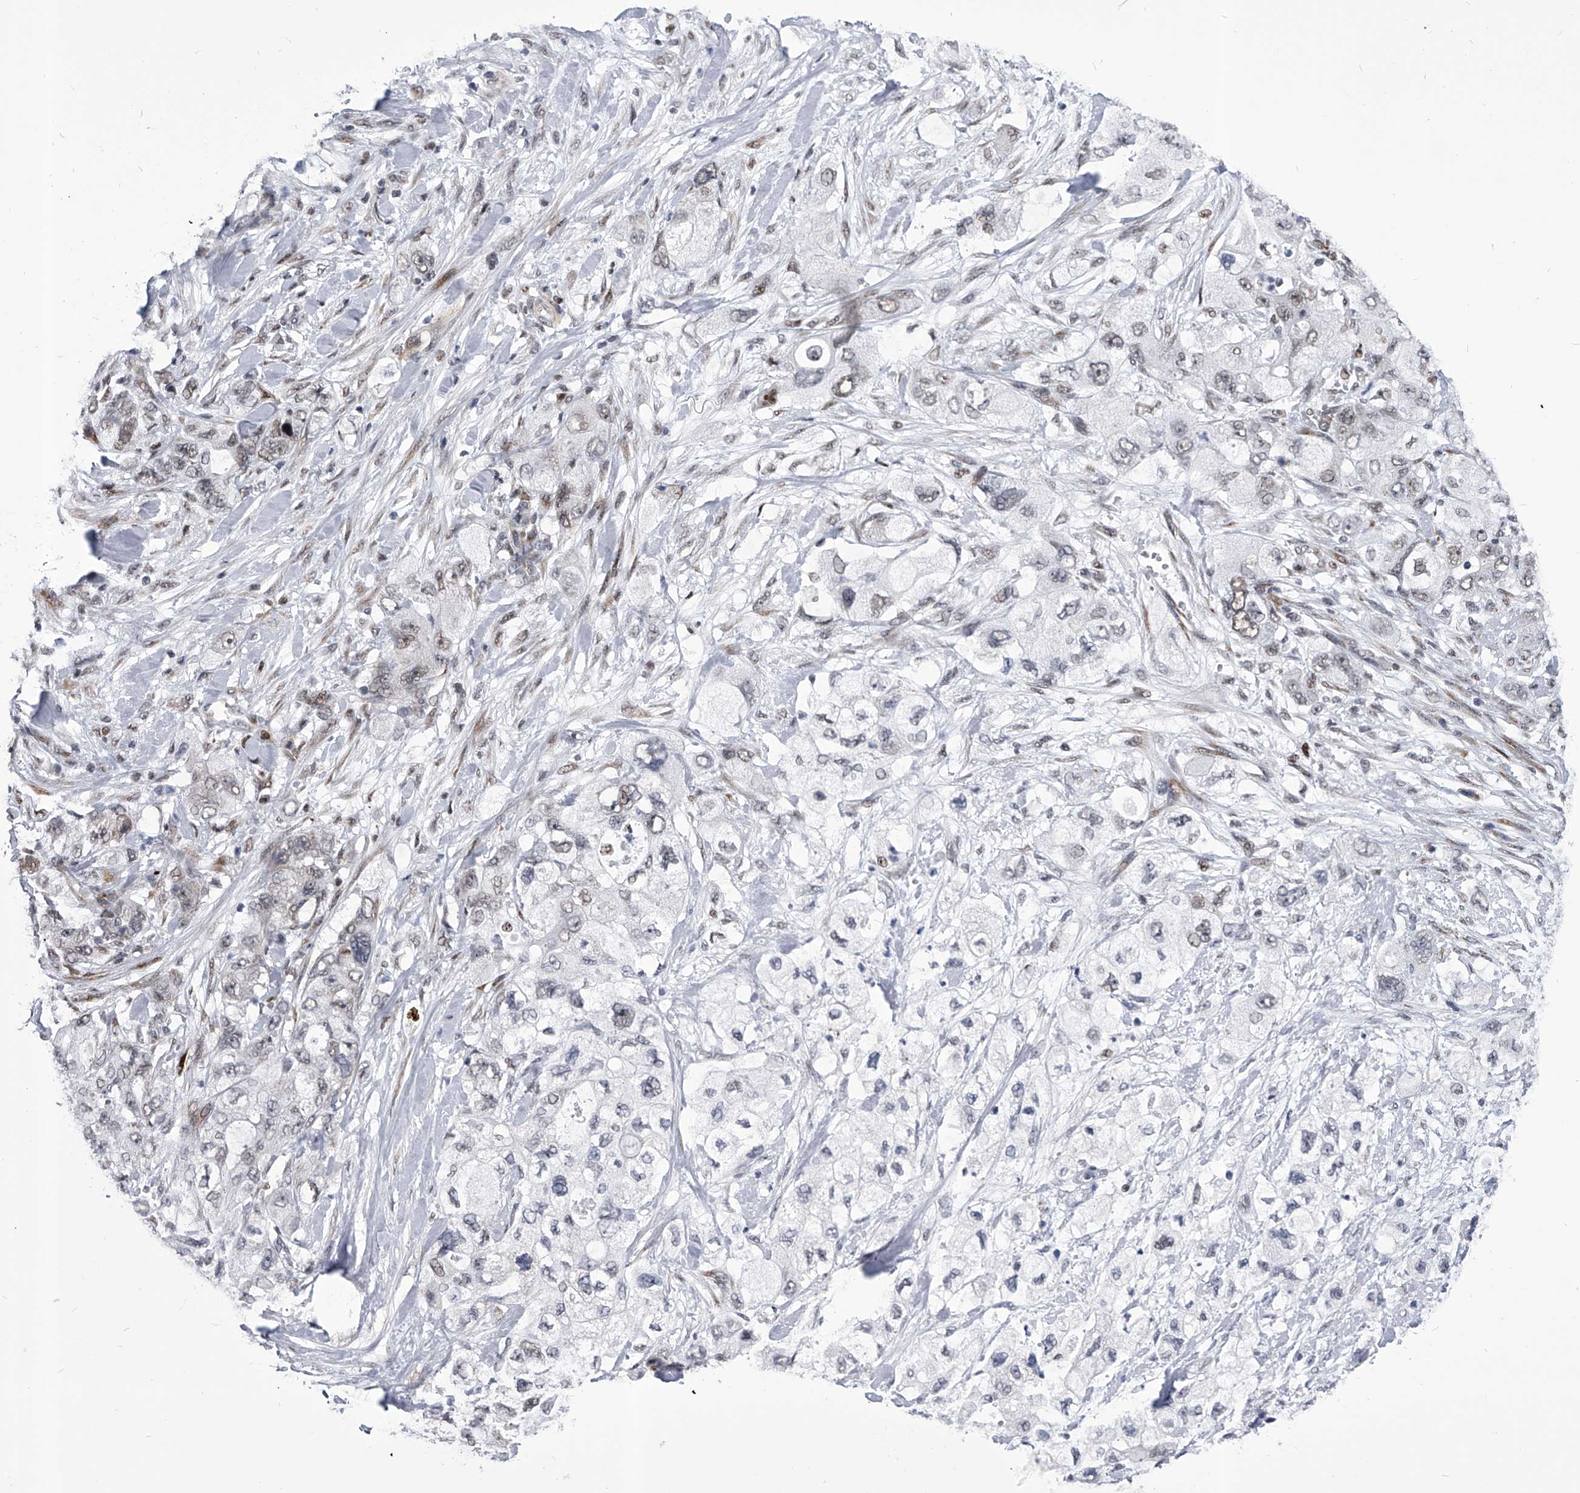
{"staining": {"intensity": "weak", "quantity": "25%-75%", "location": "nuclear"}, "tissue": "pancreatic cancer", "cell_type": "Tumor cells", "image_type": "cancer", "snomed": [{"axis": "morphology", "description": "Adenocarcinoma, NOS"}, {"axis": "topography", "description": "Pancreas"}], "caption": "Immunohistochemical staining of human adenocarcinoma (pancreatic) demonstrates weak nuclear protein staining in approximately 25%-75% of tumor cells.", "gene": "CMTR1", "patient": {"sex": "female", "age": 73}}